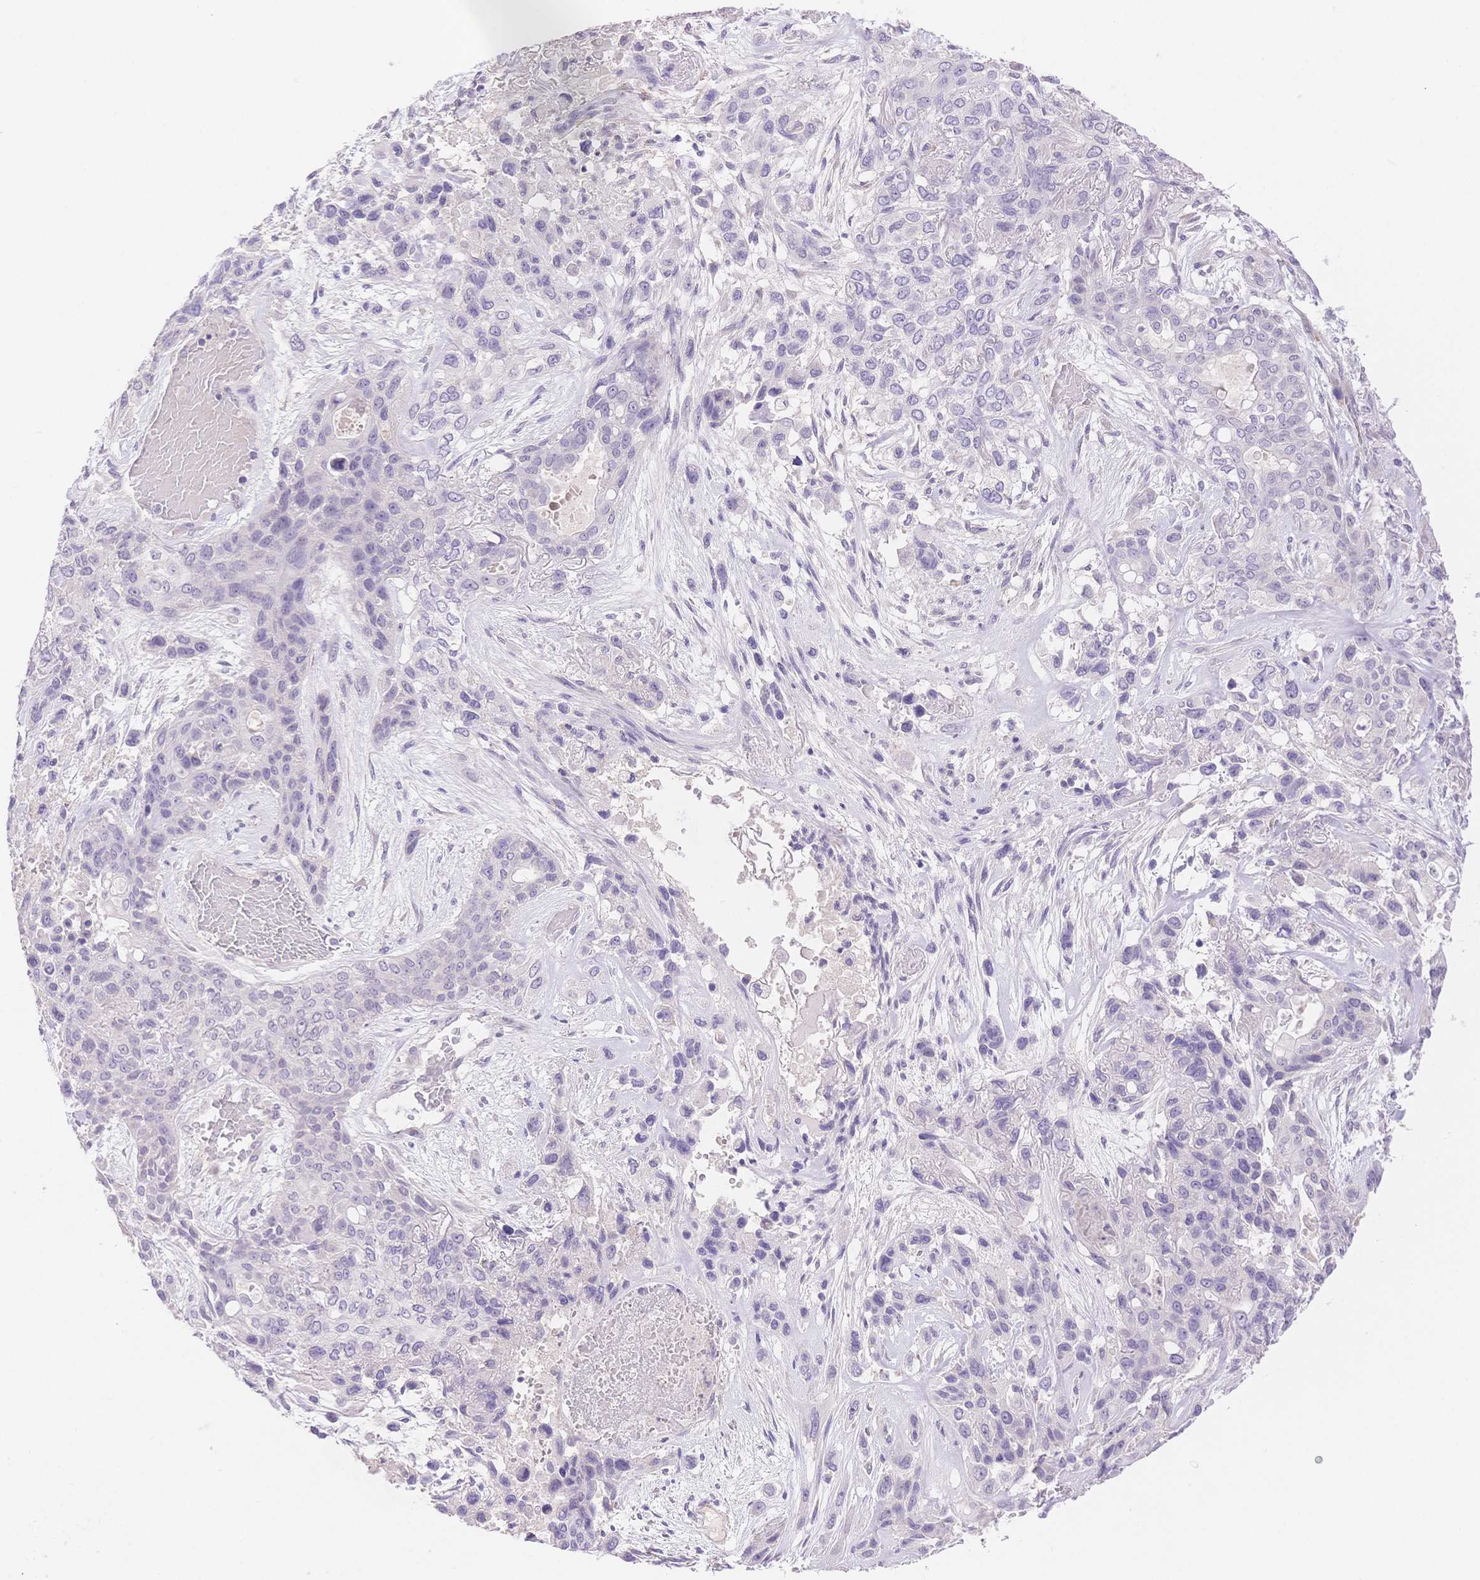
{"staining": {"intensity": "negative", "quantity": "none", "location": "none"}, "tissue": "lung cancer", "cell_type": "Tumor cells", "image_type": "cancer", "snomed": [{"axis": "morphology", "description": "Squamous cell carcinoma, NOS"}, {"axis": "topography", "description": "Lung"}], "caption": "DAB (3,3'-diaminobenzidine) immunohistochemical staining of lung cancer (squamous cell carcinoma) shows no significant expression in tumor cells. The staining was performed using DAB to visualize the protein expression in brown, while the nuclei were stained in blue with hematoxylin (Magnification: 20x).", "gene": "MYOM1", "patient": {"sex": "female", "age": 70}}